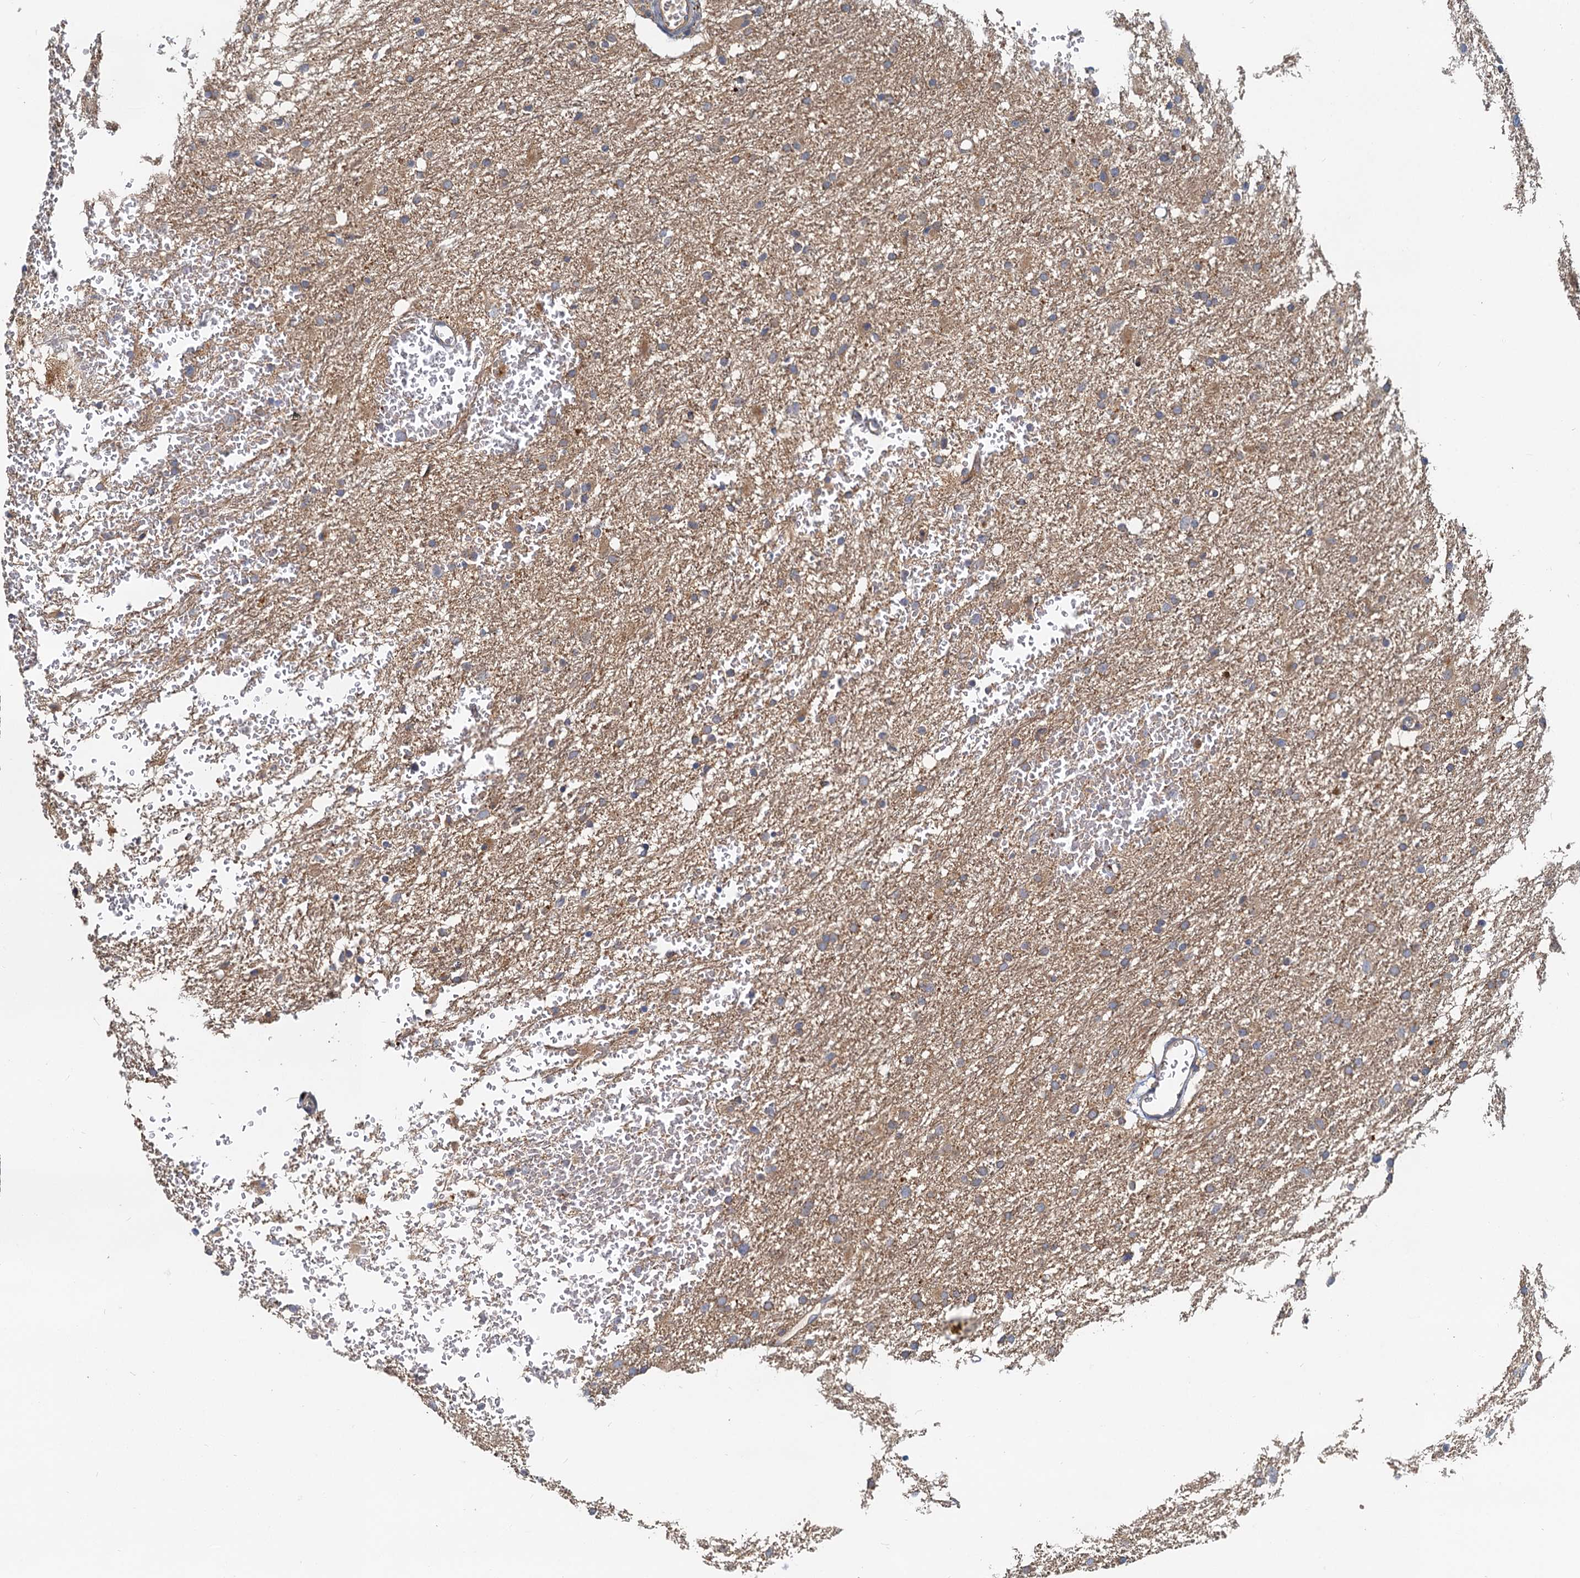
{"staining": {"intensity": "weak", "quantity": "25%-75%", "location": "cytoplasmic/membranous"}, "tissue": "glioma", "cell_type": "Tumor cells", "image_type": "cancer", "snomed": [{"axis": "morphology", "description": "Glioma, malignant, High grade"}, {"axis": "topography", "description": "Cerebral cortex"}], "caption": "High-magnification brightfield microscopy of glioma stained with DAB (brown) and counterstained with hematoxylin (blue). tumor cells exhibit weak cytoplasmic/membranous staining is appreciated in about25%-75% of cells.", "gene": "TOLLIP", "patient": {"sex": "female", "age": 36}}